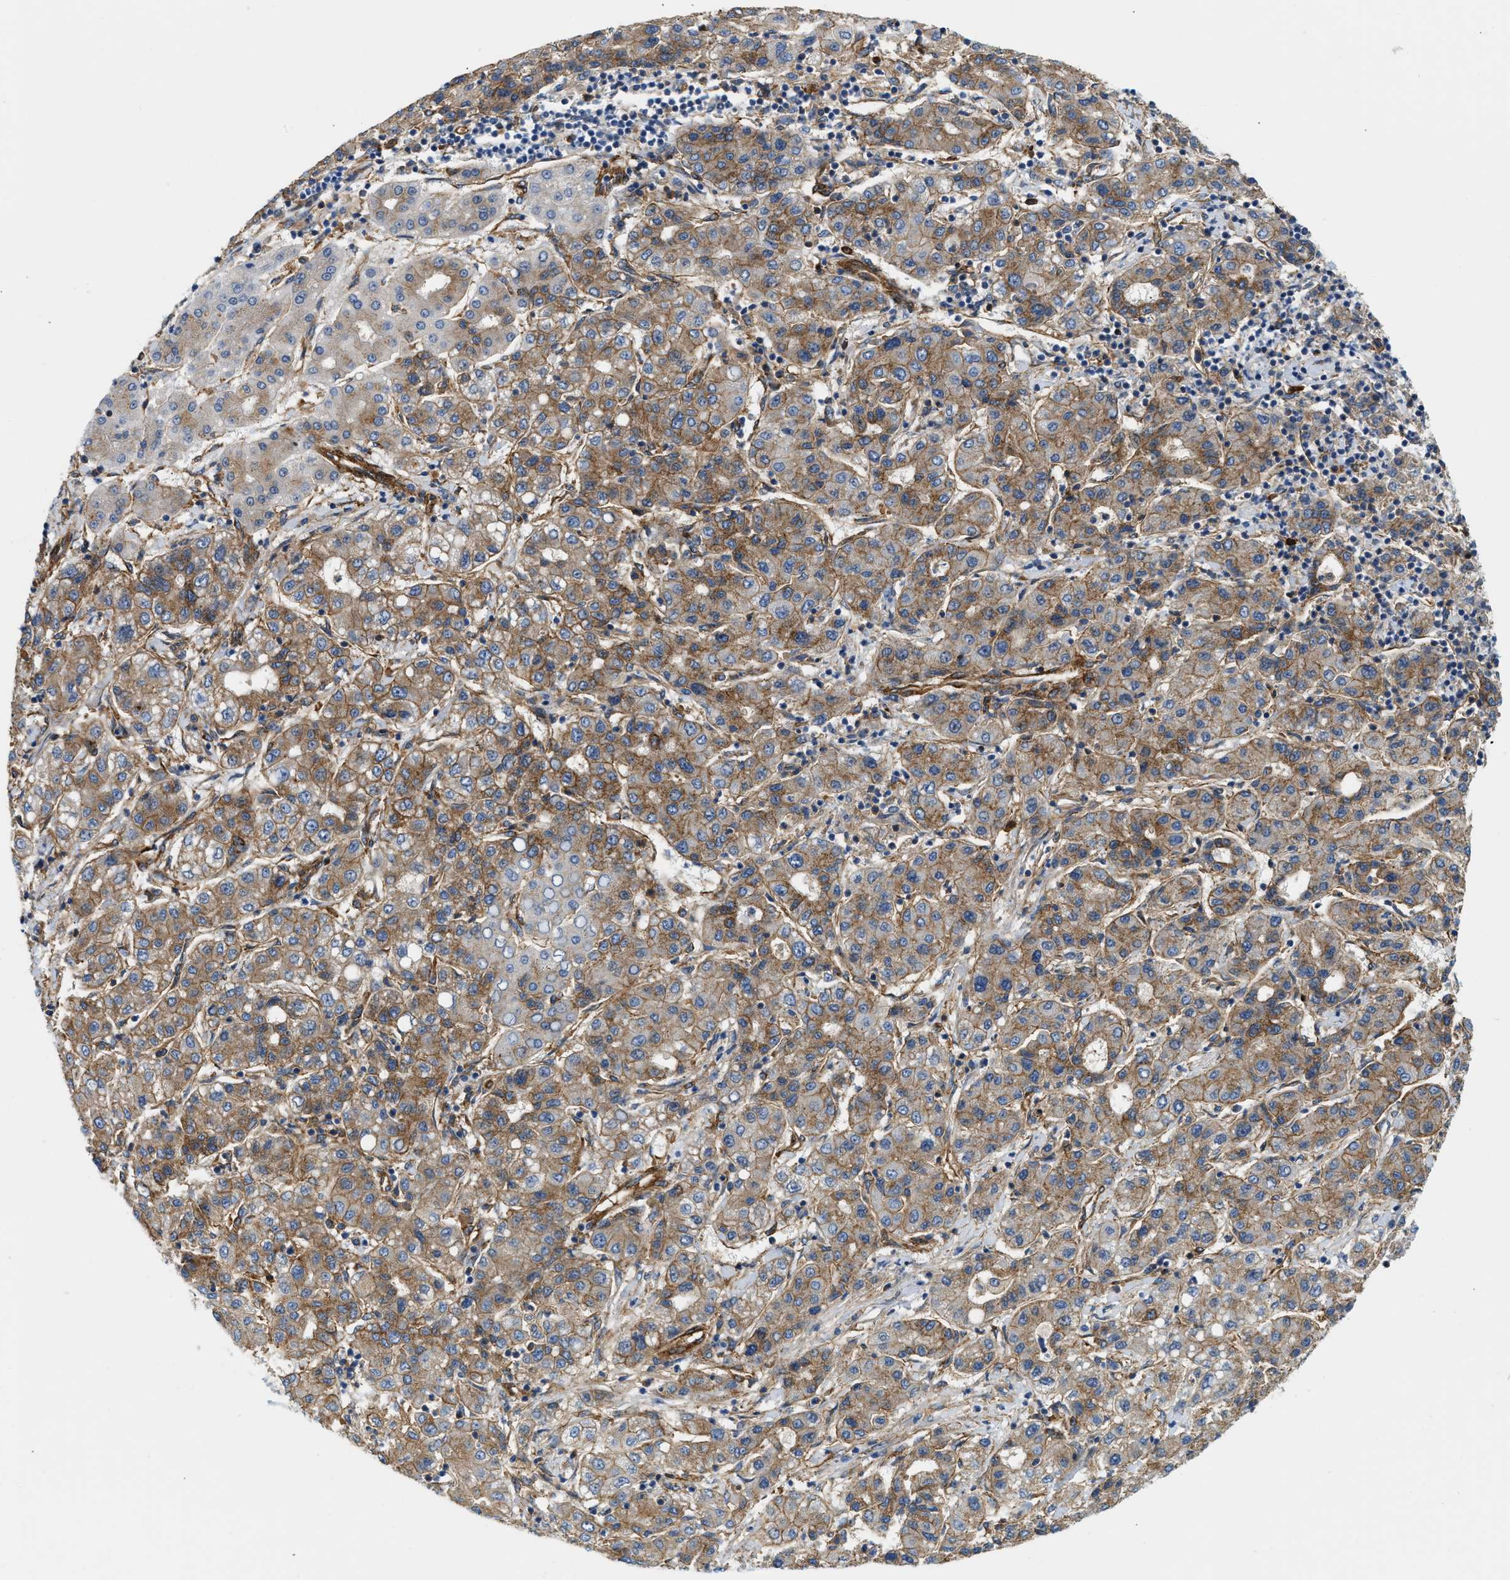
{"staining": {"intensity": "moderate", "quantity": ">75%", "location": "cytoplasmic/membranous"}, "tissue": "liver cancer", "cell_type": "Tumor cells", "image_type": "cancer", "snomed": [{"axis": "morphology", "description": "Carcinoma, Hepatocellular, NOS"}, {"axis": "topography", "description": "Liver"}], "caption": "This is a histology image of immunohistochemistry (IHC) staining of hepatocellular carcinoma (liver), which shows moderate staining in the cytoplasmic/membranous of tumor cells.", "gene": "HIP1", "patient": {"sex": "male", "age": 65}}